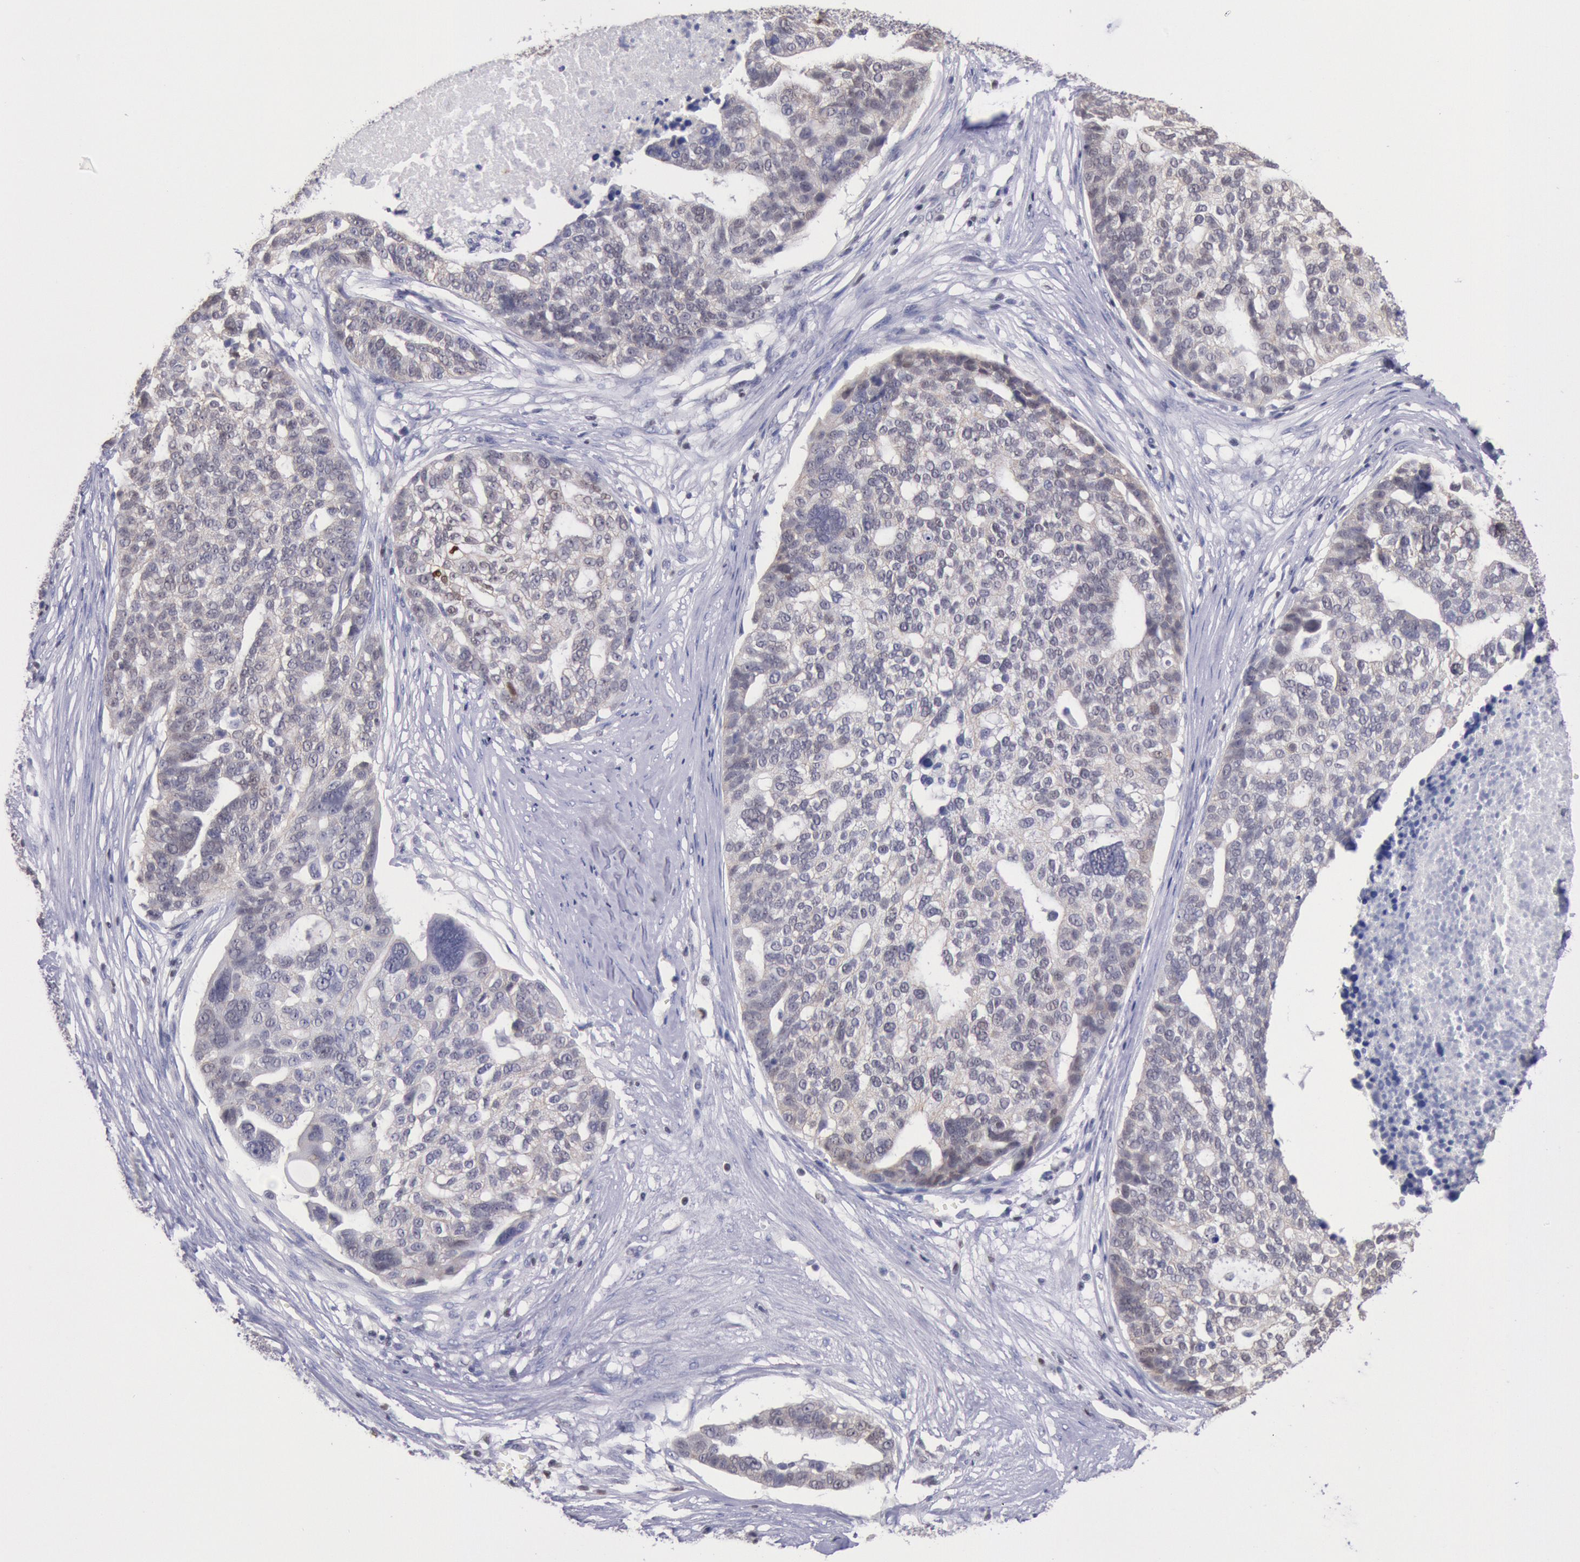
{"staining": {"intensity": "negative", "quantity": "none", "location": "none"}, "tissue": "ovarian cancer", "cell_type": "Tumor cells", "image_type": "cancer", "snomed": [{"axis": "morphology", "description": "Cystadenocarcinoma, serous, NOS"}, {"axis": "topography", "description": "Ovary"}], "caption": "An immunohistochemistry (IHC) photomicrograph of ovarian serous cystadenocarcinoma is shown. There is no staining in tumor cells of ovarian serous cystadenocarcinoma. (DAB immunohistochemistry with hematoxylin counter stain).", "gene": "RPS6KA5", "patient": {"sex": "female", "age": 59}}